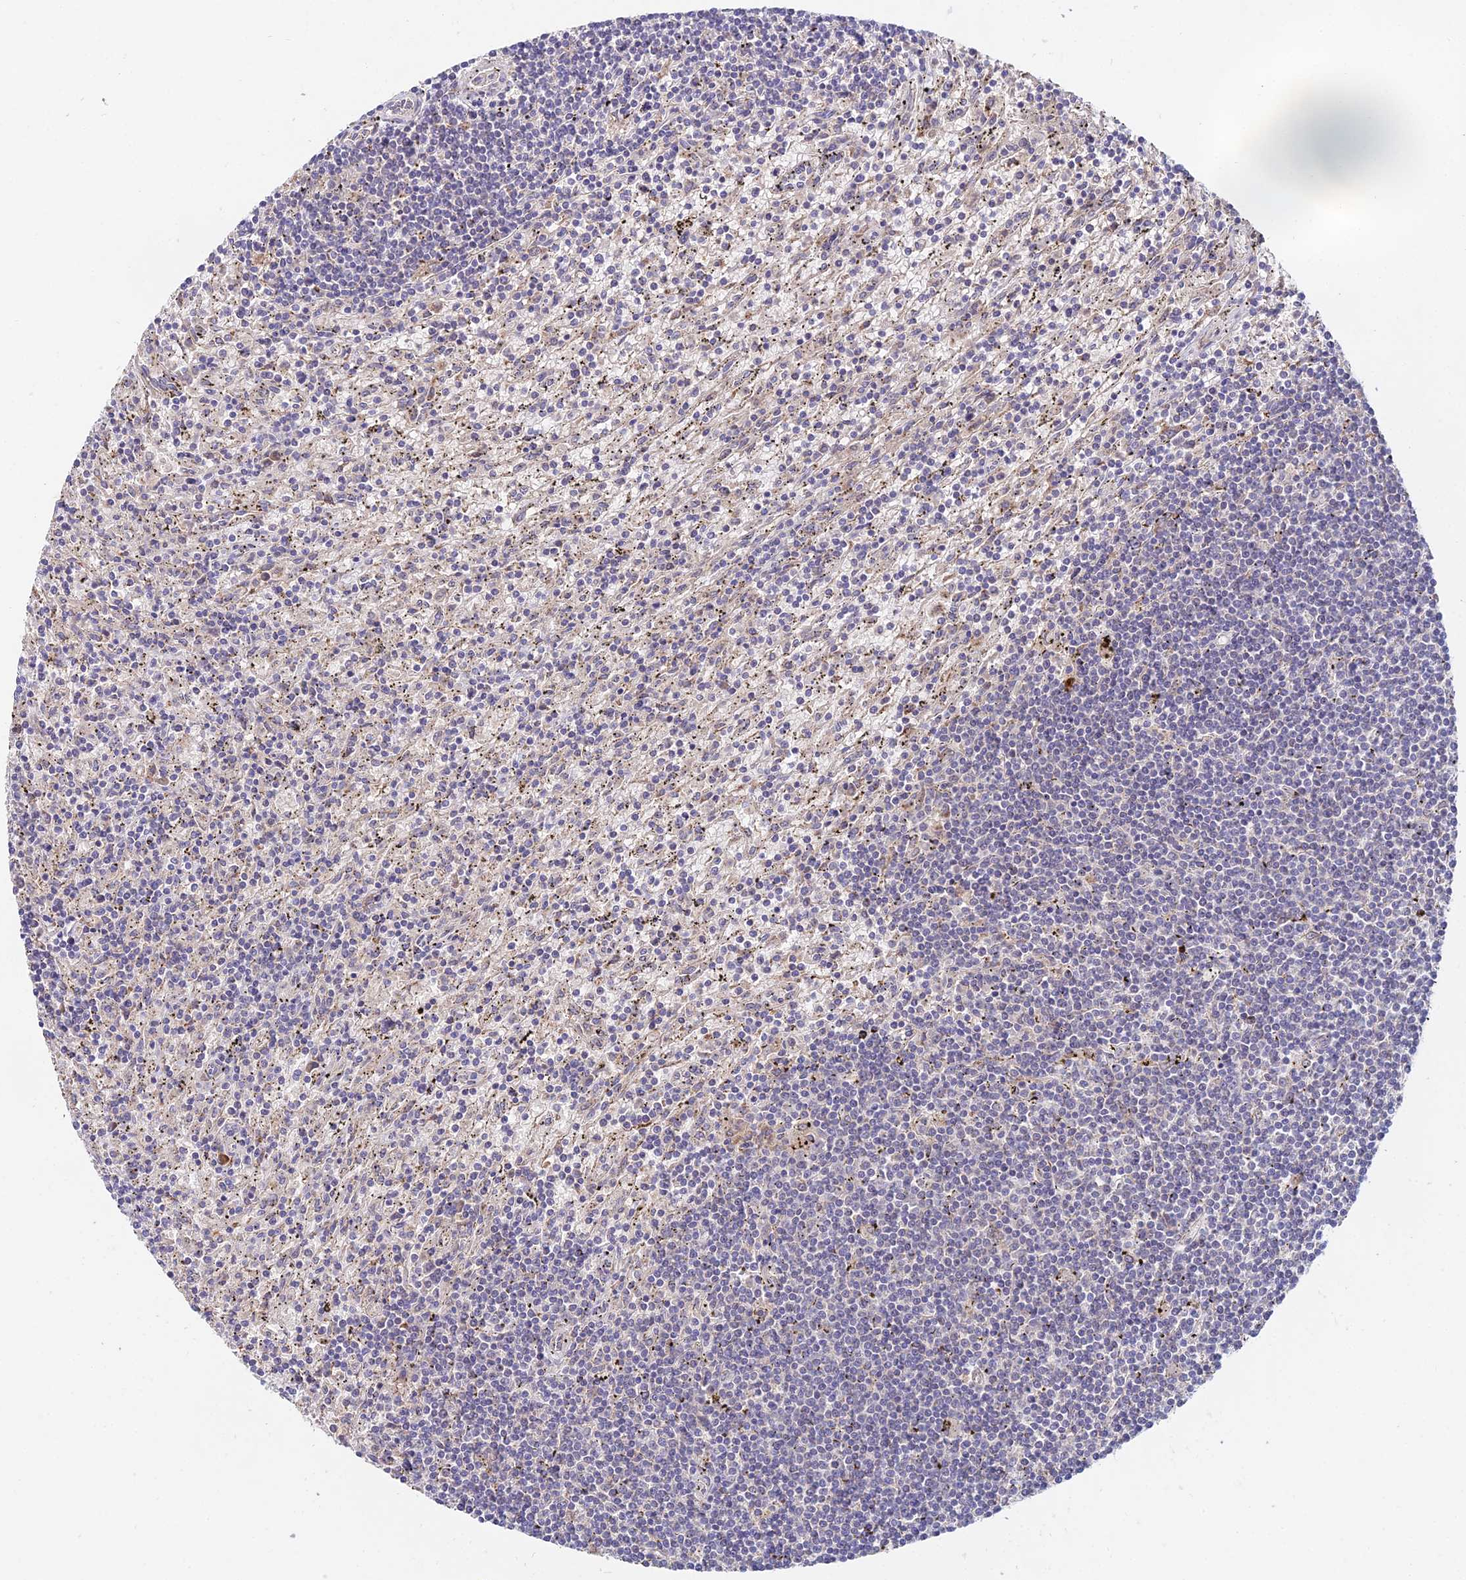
{"staining": {"intensity": "negative", "quantity": "none", "location": "none"}, "tissue": "lymphoma", "cell_type": "Tumor cells", "image_type": "cancer", "snomed": [{"axis": "morphology", "description": "Malignant lymphoma, non-Hodgkin's type, Low grade"}, {"axis": "topography", "description": "Spleen"}], "caption": "DAB (3,3'-diaminobenzidine) immunohistochemical staining of malignant lymphoma, non-Hodgkin's type (low-grade) shows no significant expression in tumor cells. (DAB (3,3'-diaminobenzidine) immunohistochemistry (IHC) with hematoxylin counter stain).", "gene": "WDR43", "patient": {"sex": "male", "age": 76}}